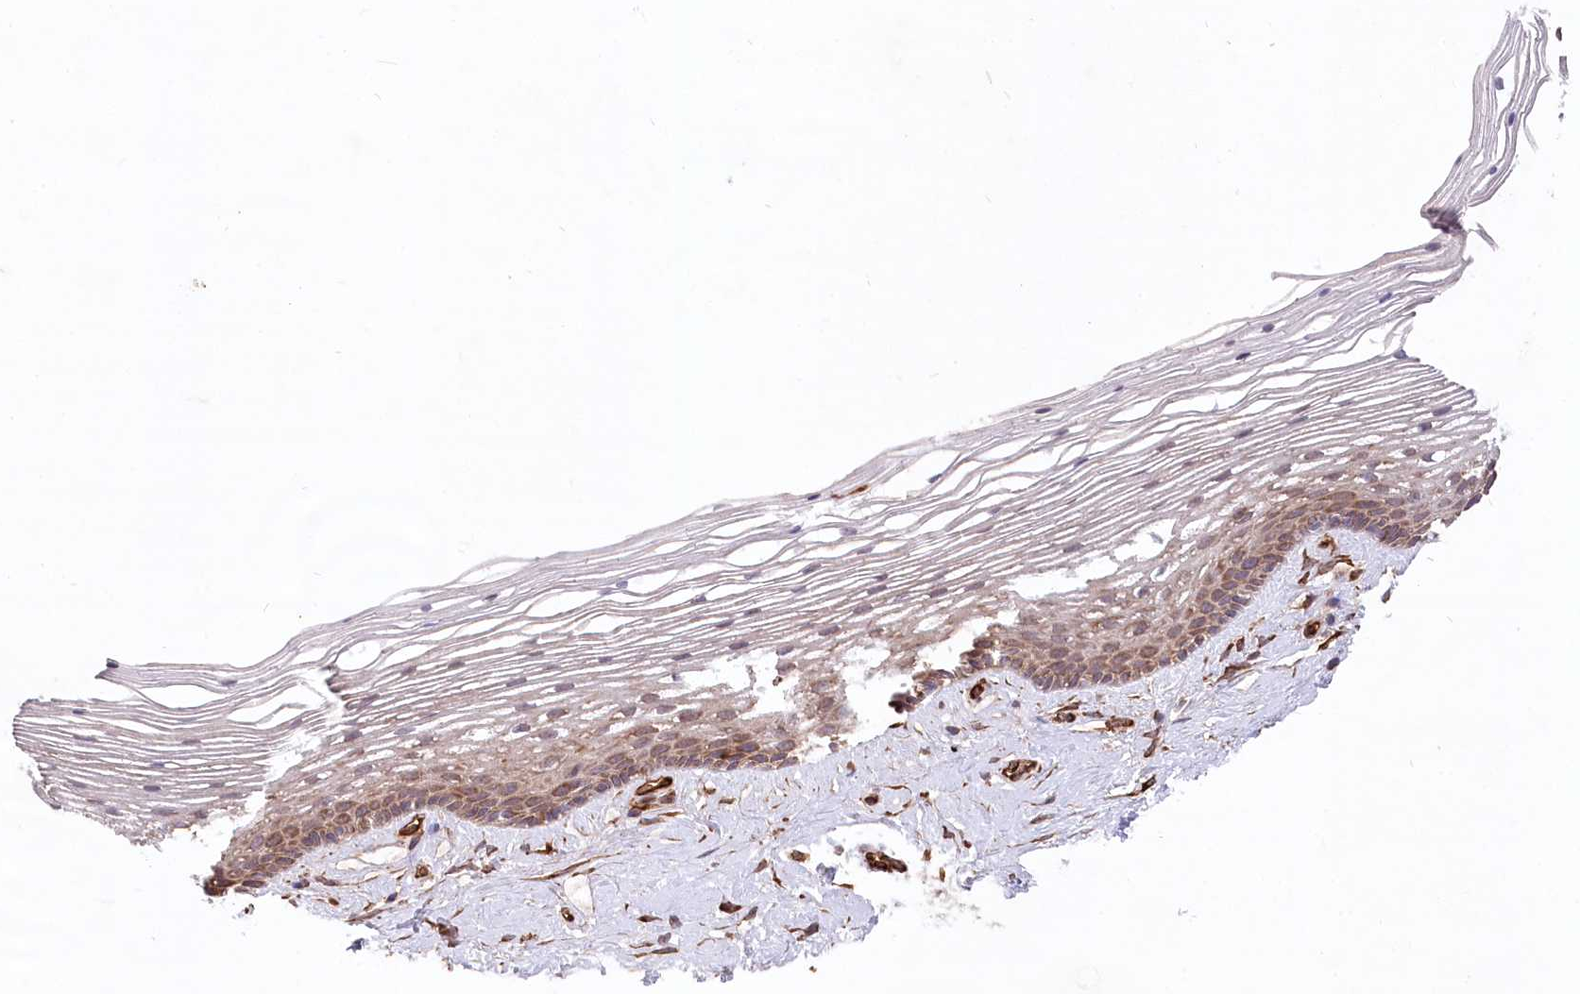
{"staining": {"intensity": "moderate", "quantity": "25%-75%", "location": "cytoplasmic/membranous"}, "tissue": "vagina", "cell_type": "Squamous epithelial cells", "image_type": "normal", "snomed": [{"axis": "morphology", "description": "Normal tissue, NOS"}, {"axis": "topography", "description": "Vagina"}], "caption": "Normal vagina exhibits moderate cytoplasmic/membranous positivity in approximately 25%-75% of squamous epithelial cells, visualized by immunohistochemistry.", "gene": "MTPAP", "patient": {"sex": "female", "age": 46}}